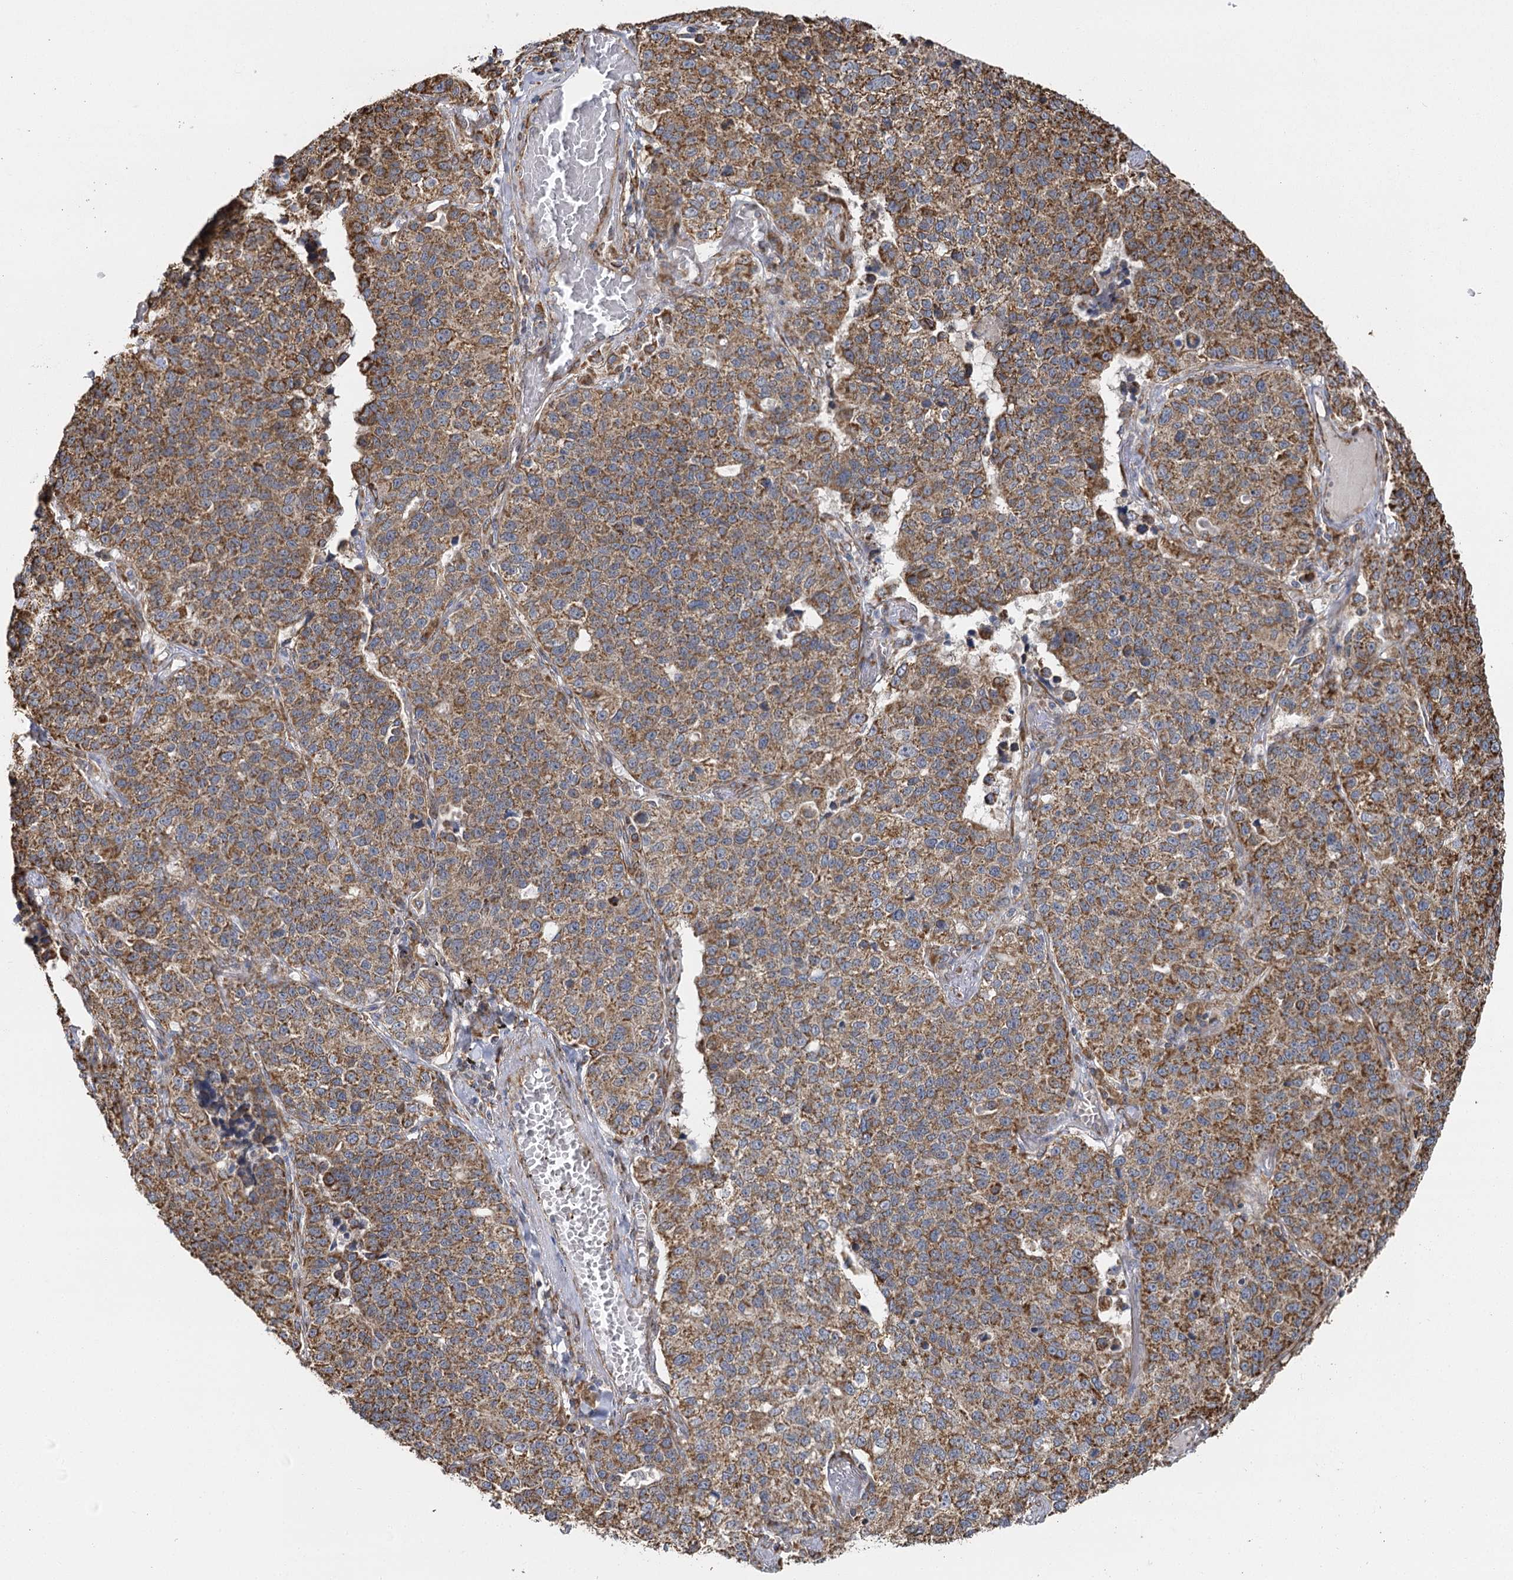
{"staining": {"intensity": "moderate", "quantity": ">75%", "location": "cytoplasmic/membranous"}, "tissue": "lung cancer", "cell_type": "Tumor cells", "image_type": "cancer", "snomed": [{"axis": "morphology", "description": "Adenocarcinoma, NOS"}, {"axis": "topography", "description": "Lung"}], "caption": "There is medium levels of moderate cytoplasmic/membranous staining in tumor cells of lung cancer (adenocarcinoma), as demonstrated by immunohistochemical staining (brown color).", "gene": "IL11RA", "patient": {"sex": "male", "age": 49}}